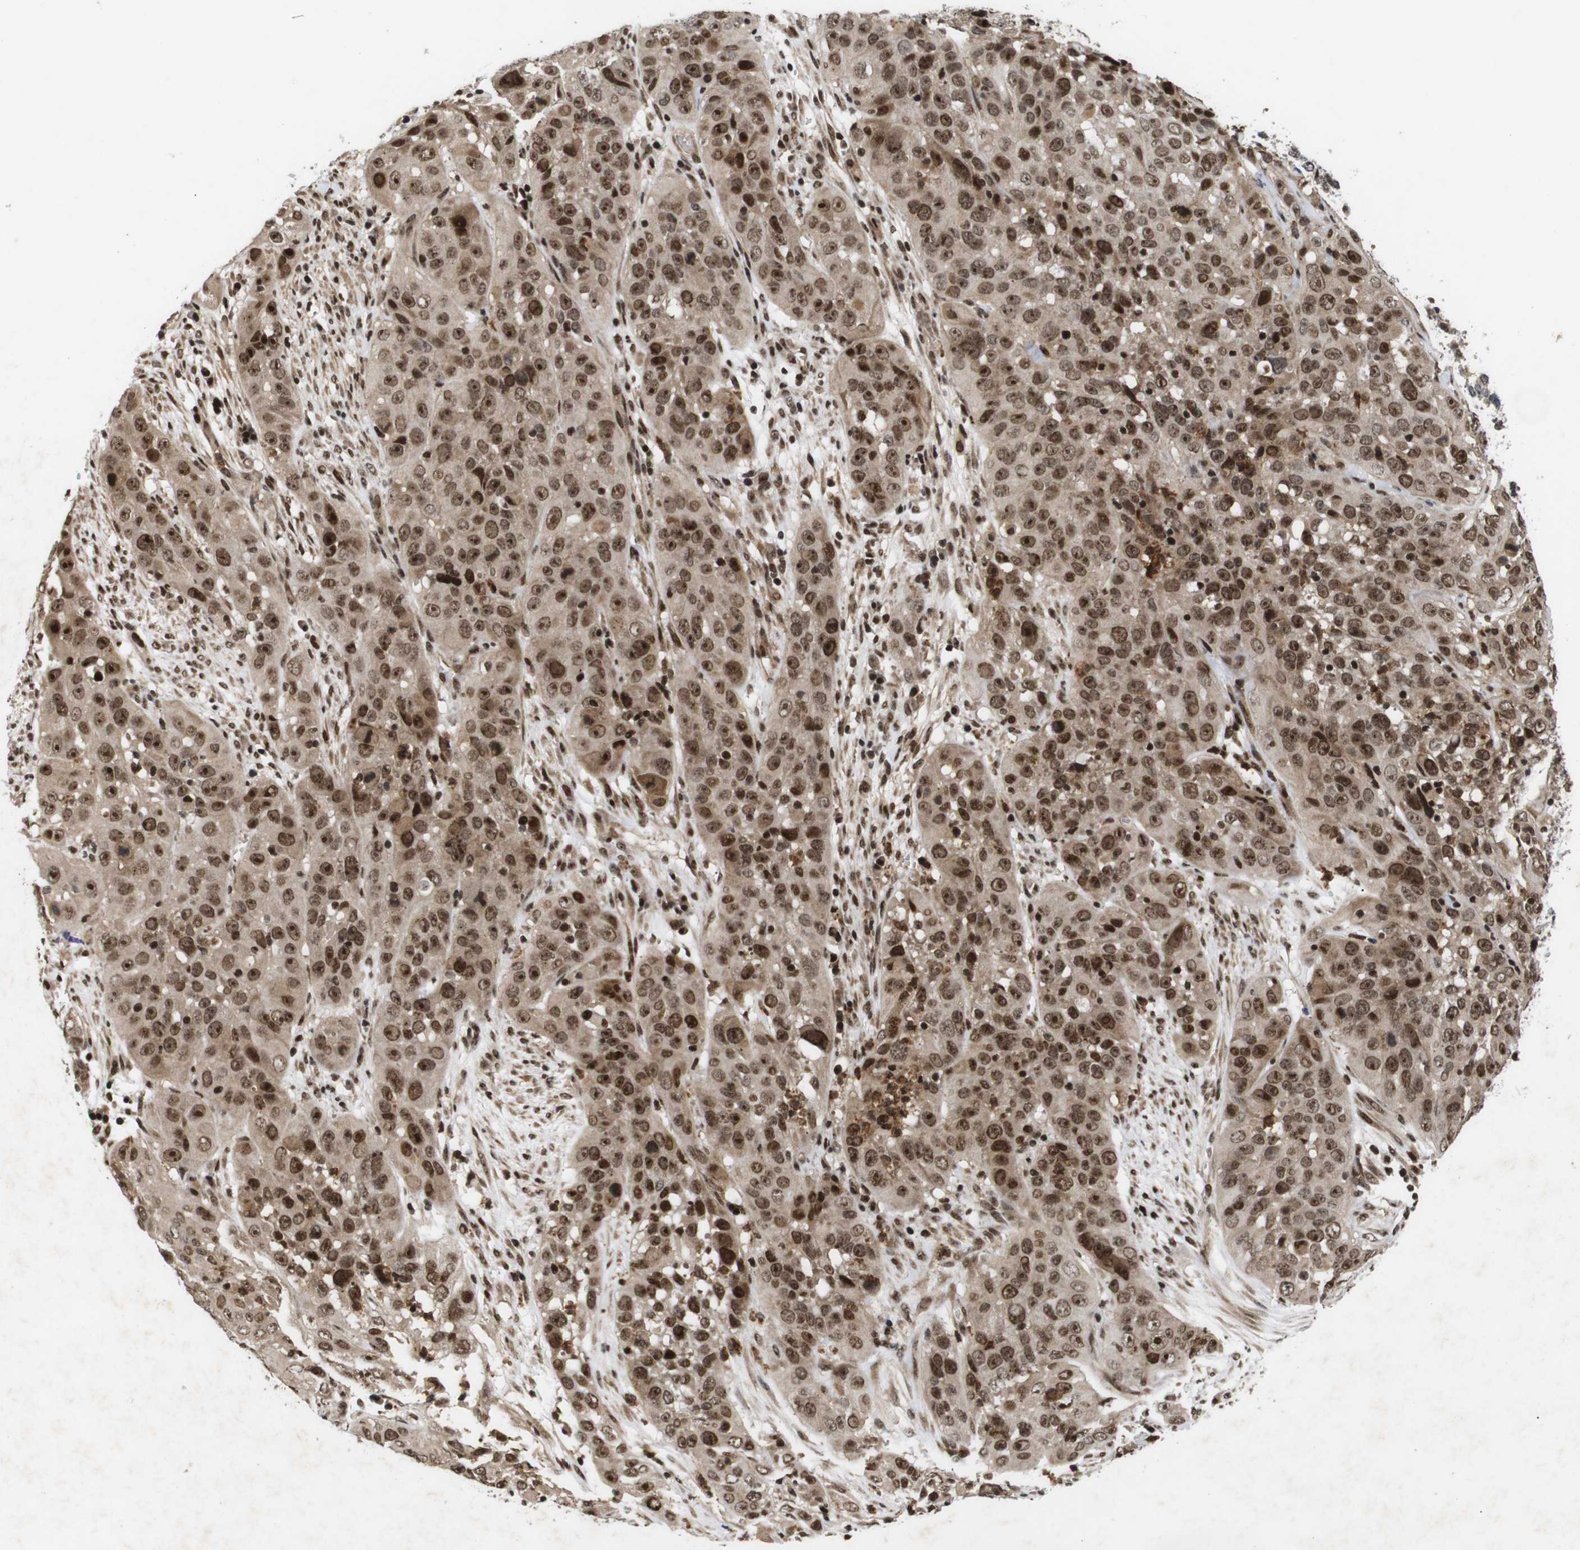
{"staining": {"intensity": "strong", "quantity": ">75%", "location": "cytoplasmic/membranous,nuclear"}, "tissue": "cervical cancer", "cell_type": "Tumor cells", "image_type": "cancer", "snomed": [{"axis": "morphology", "description": "Squamous cell carcinoma, NOS"}, {"axis": "topography", "description": "Cervix"}], "caption": "Approximately >75% of tumor cells in squamous cell carcinoma (cervical) demonstrate strong cytoplasmic/membranous and nuclear protein staining as visualized by brown immunohistochemical staining.", "gene": "KIF23", "patient": {"sex": "female", "age": 32}}